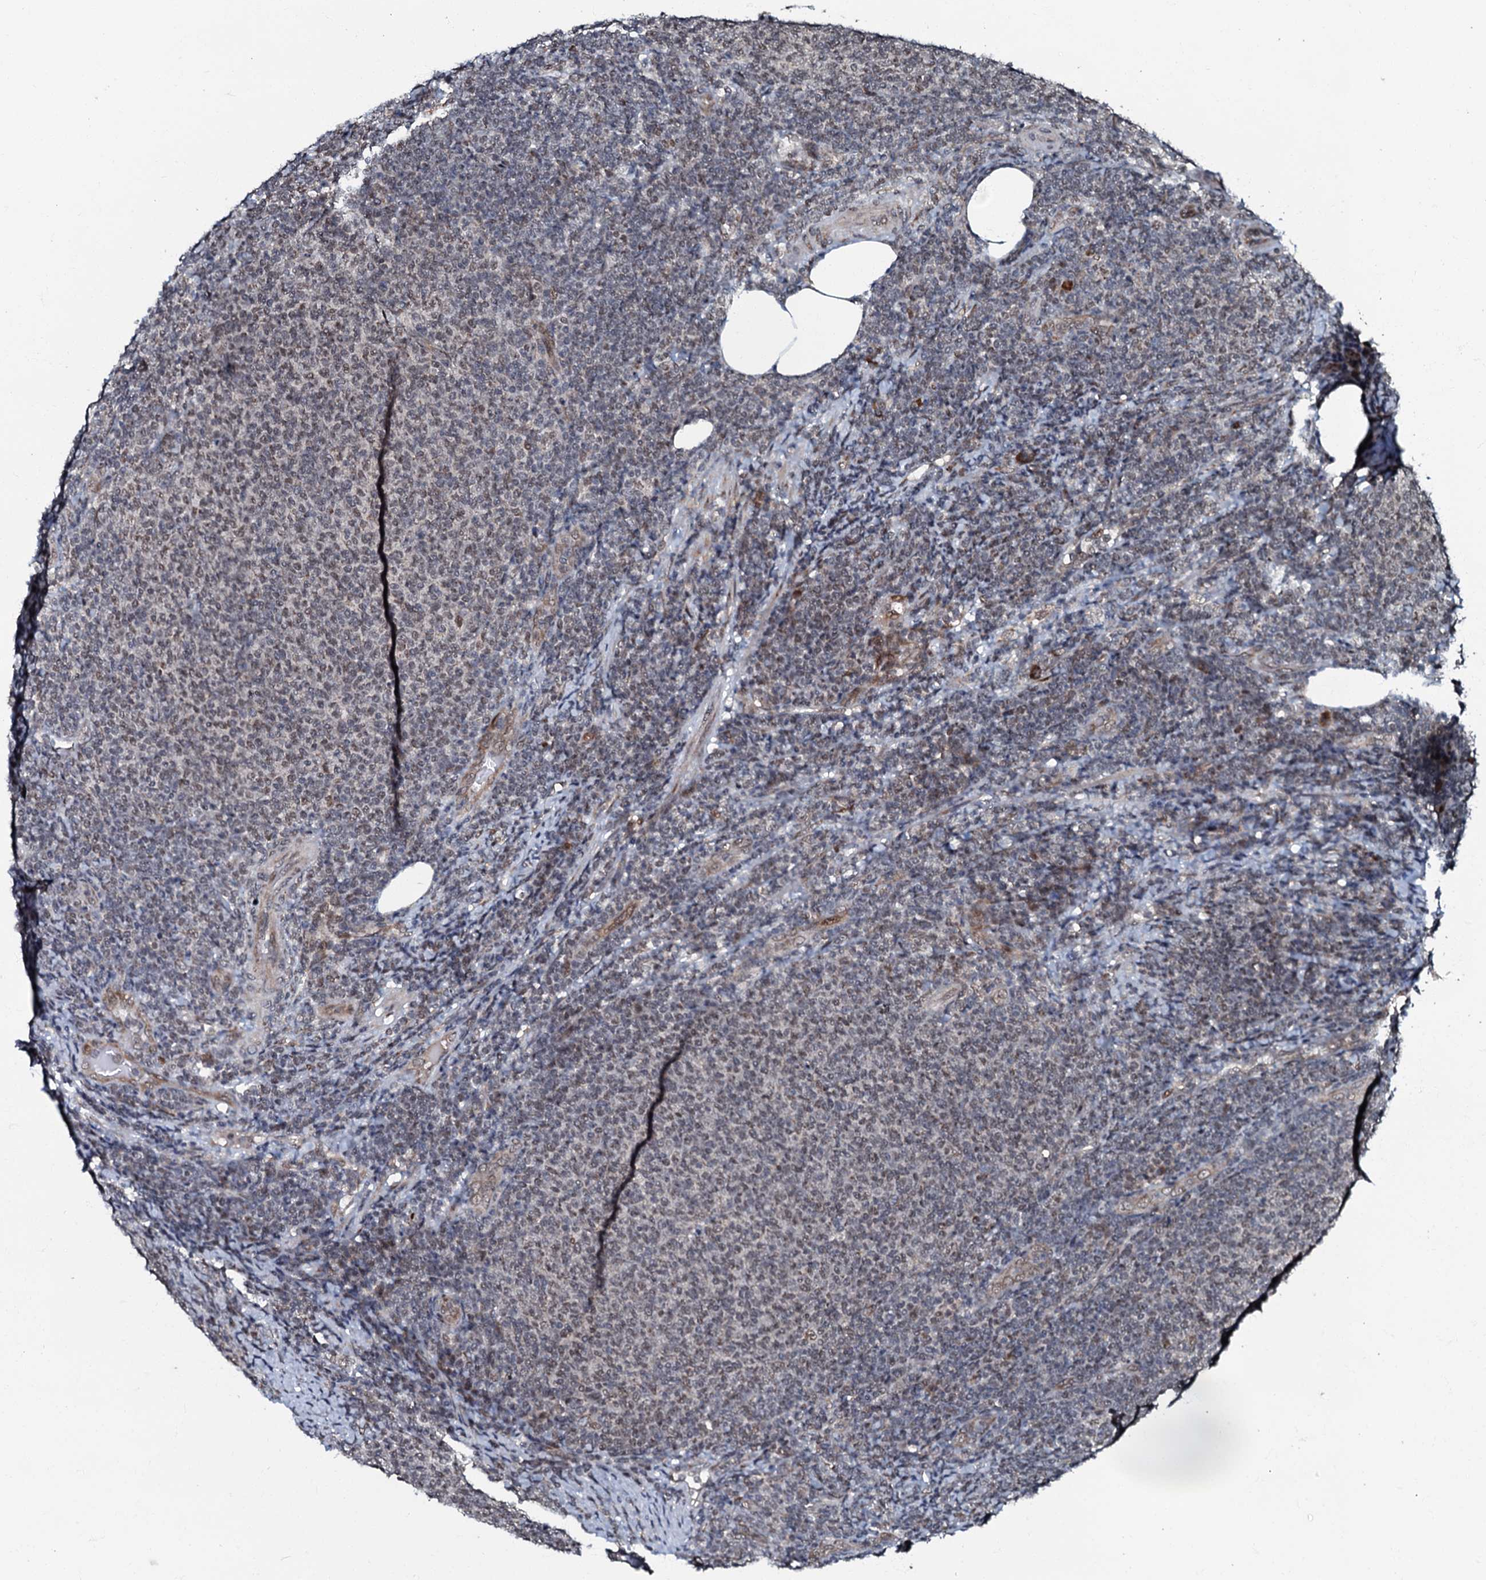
{"staining": {"intensity": "weak", "quantity": "25%-75%", "location": "nuclear"}, "tissue": "lymphoma", "cell_type": "Tumor cells", "image_type": "cancer", "snomed": [{"axis": "morphology", "description": "Malignant lymphoma, non-Hodgkin's type, Low grade"}, {"axis": "topography", "description": "Lymph node"}], "caption": "A high-resolution photomicrograph shows immunohistochemistry staining of lymphoma, which displays weak nuclear positivity in approximately 25%-75% of tumor cells. (Brightfield microscopy of DAB IHC at high magnification).", "gene": "C18orf32", "patient": {"sex": "male", "age": 66}}